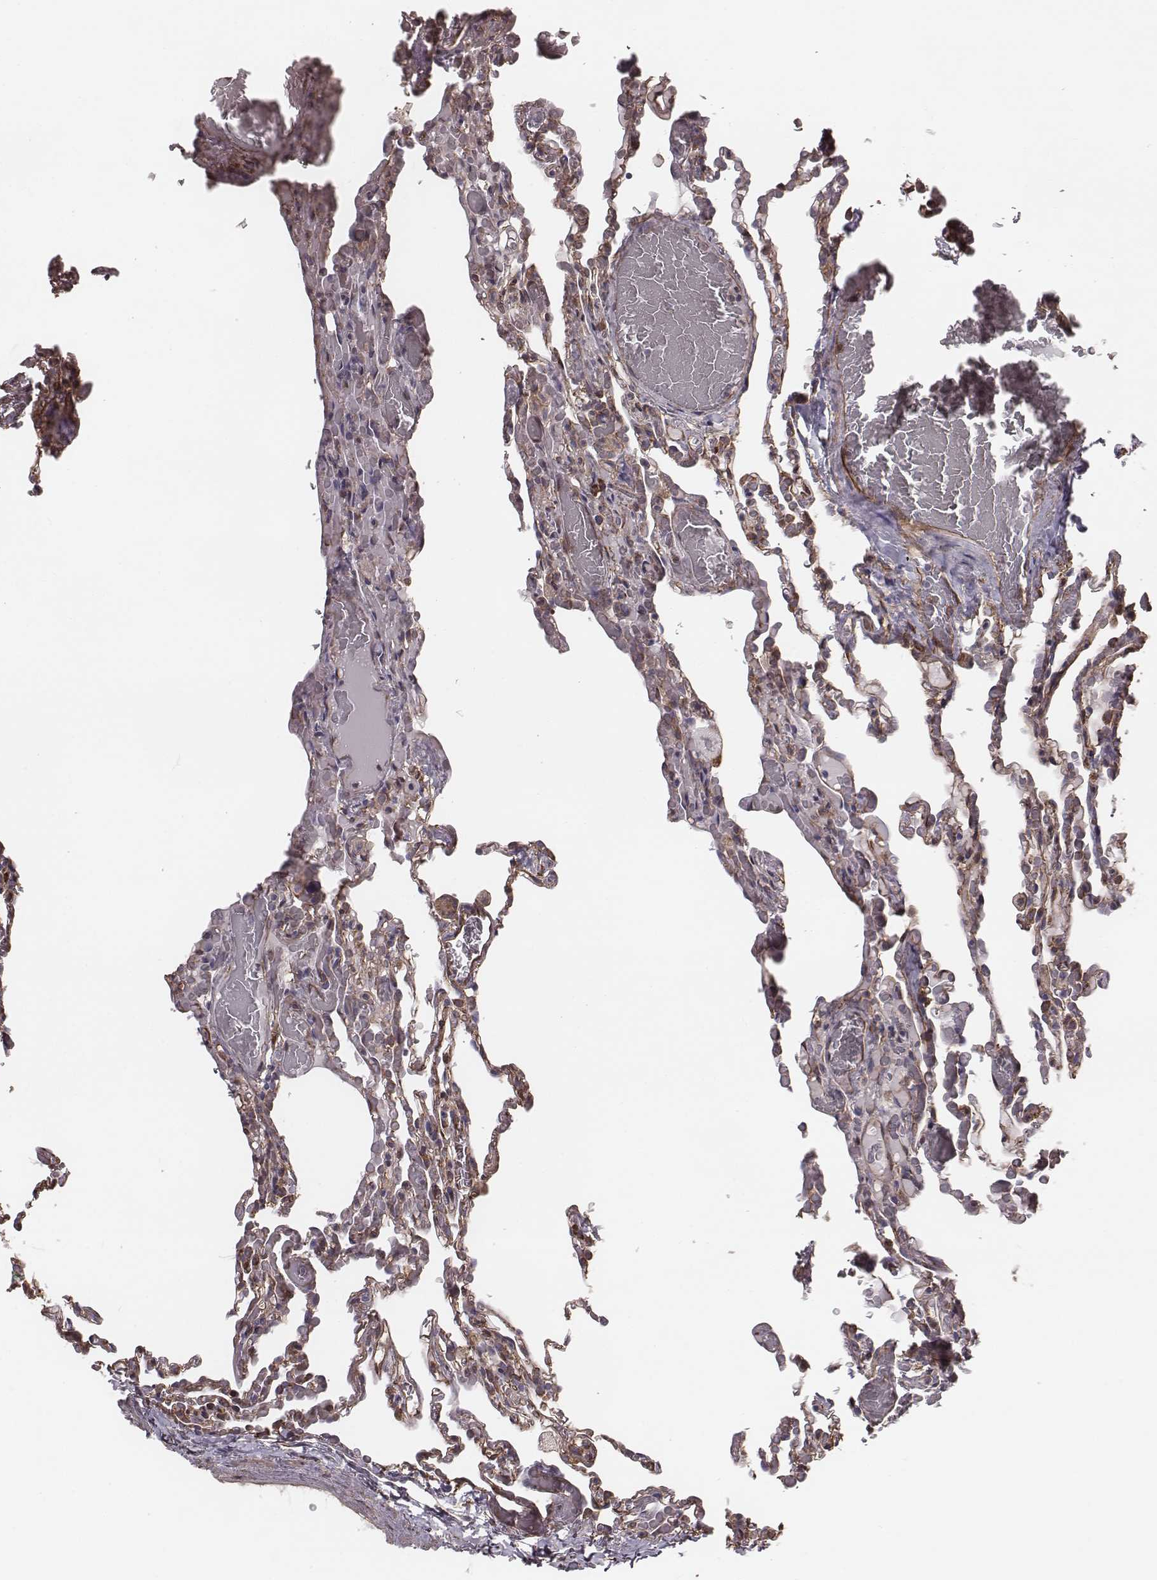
{"staining": {"intensity": "moderate", "quantity": ">75%", "location": "cytoplasmic/membranous"}, "tissue": "lung", "cell_type": "Alveolar cells", "image_type": "normal", "snomed": [{"axis": "morphology", "description": "Normal tissue, NOS"}, {"axis": "topography", "description": "Lung"}], "caption": "An immunohistochemistry photomicrograph of normal tissue is shown. Protein staining in brown highlights moderate cytoplasmic/membranous positivity in lung within alveolar cells. (Brightfield microscopy of DAB IHC at high magnification).", "gene": "PALMD", "patient": {"sex": "female", "age": 43}}